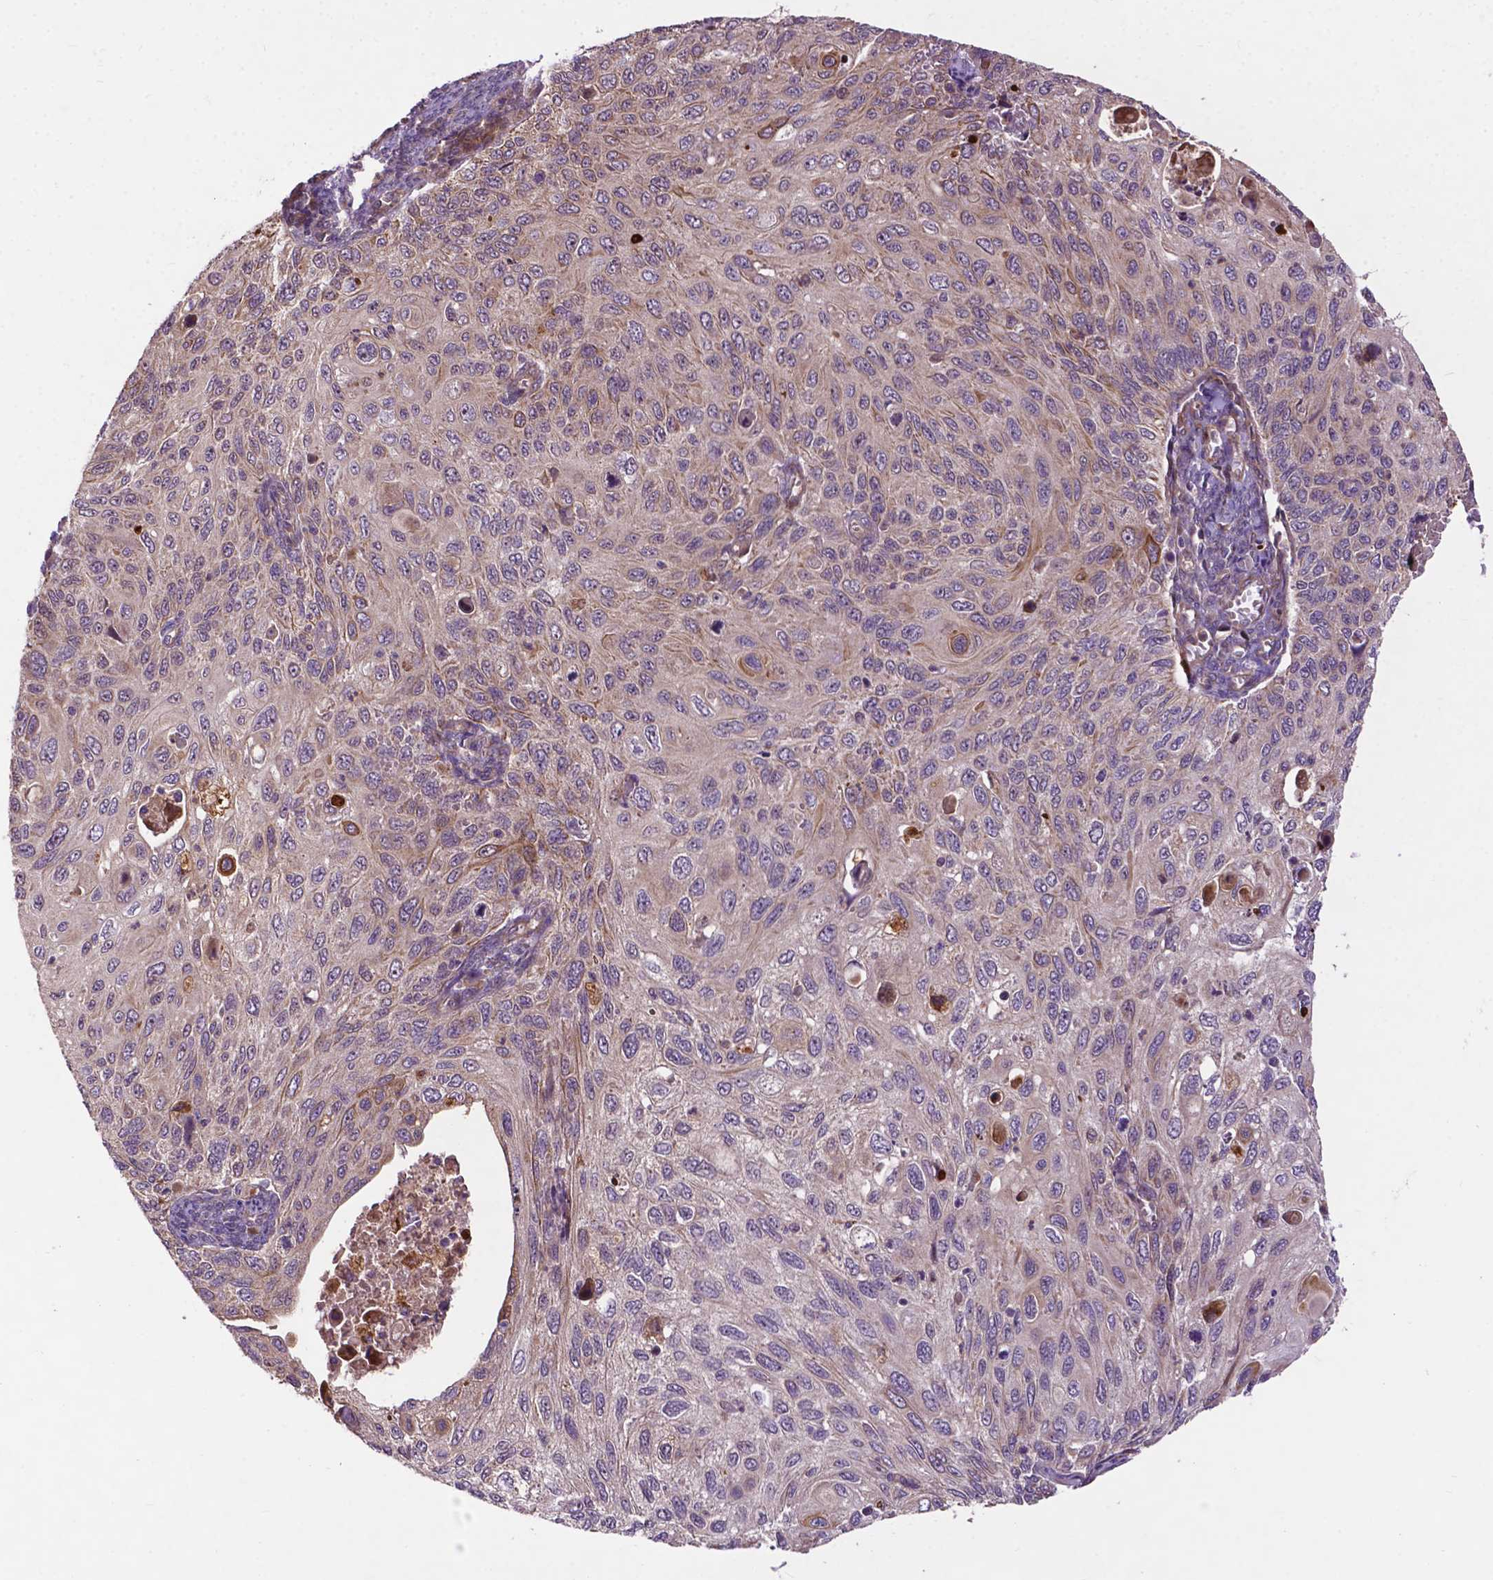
{"staining": {"intensity": "moderate", "quantity": "<25%", "location": "cytoplasmic/membranous"}, "tissue": "cervical cancer", "cell_type": "Tumor cells", "image_type": "cancer", "snomed": [{"axis": "morphology", "description": "Squamous cell carcinoma, NOS"}, {"axis": "topography", "description": "Cervix"}], "caption": "Protein staining by immunohistochemistry exhibits moderate cytoplasmic/membranous staining in approximately <25% of tumor cells in cervical cancer (squamous cell carcinoma).", "gene": "PARP3", "patient": {"sex": "female", "age": 70}}